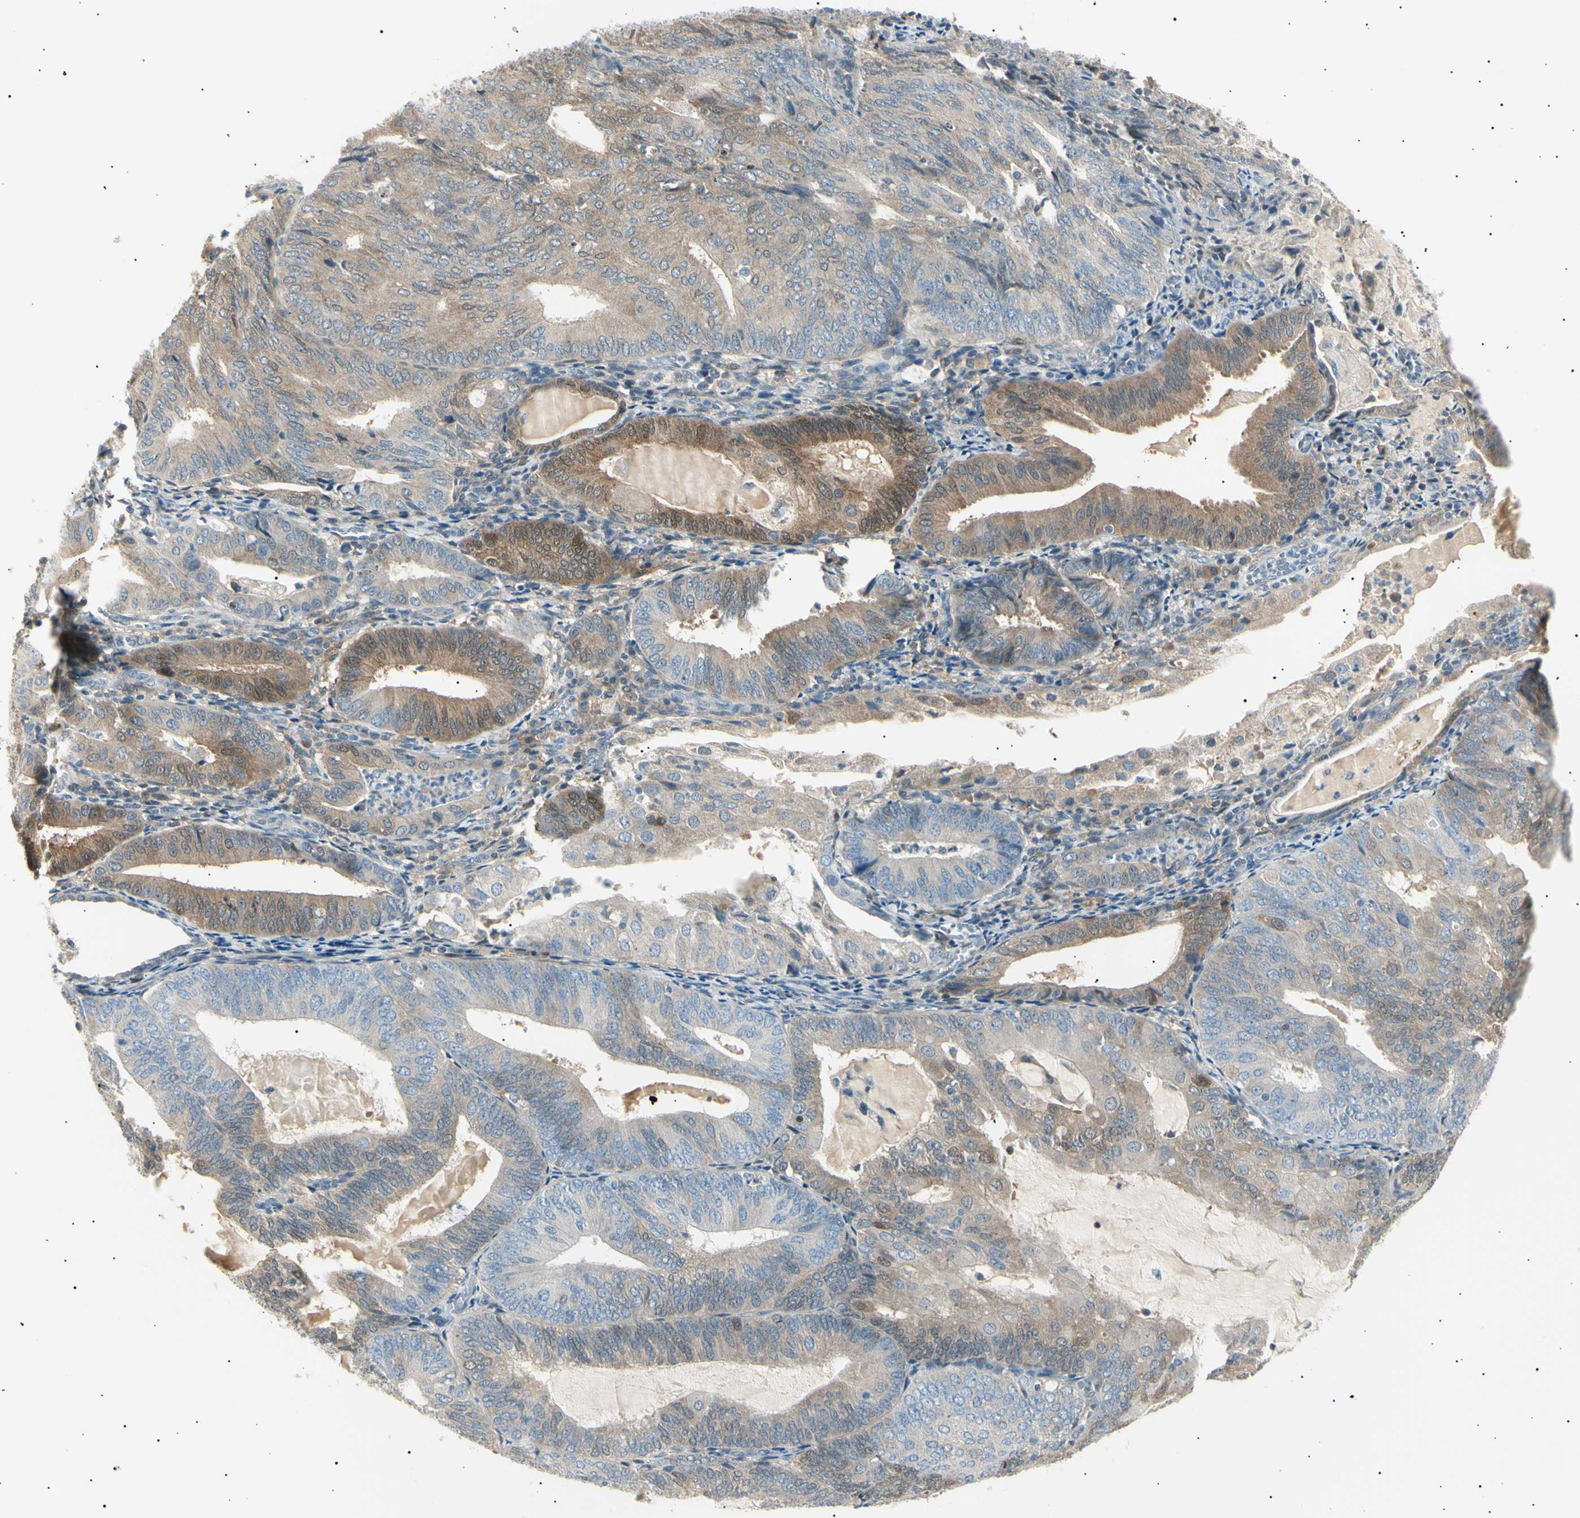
{"staining": {"intensity": "moderate", "quantity": "25%-75%", "location": "cytoplasmic/membranous"}, "tissue": "endometrial cancer", "cell_type": "Tumor cells", "image_type": "cancer", "snomed": [{"axis": "morphology", "description": "Adenocarcinoma, NOS"}, {"axis": "topography", "description": "Endometrium"}], "caption": "Tumor cells exhibit moderate cytoplasmic/membranous staining in about 25%-75% of cells in adenocarcinoma (endometrial). Using DAB (brown) and hematoxylin (blue) stains, captured at high magnification using brightfield microscopy.", "gene": "LHPP", "patient": {"sex": "female", "age": 81}}